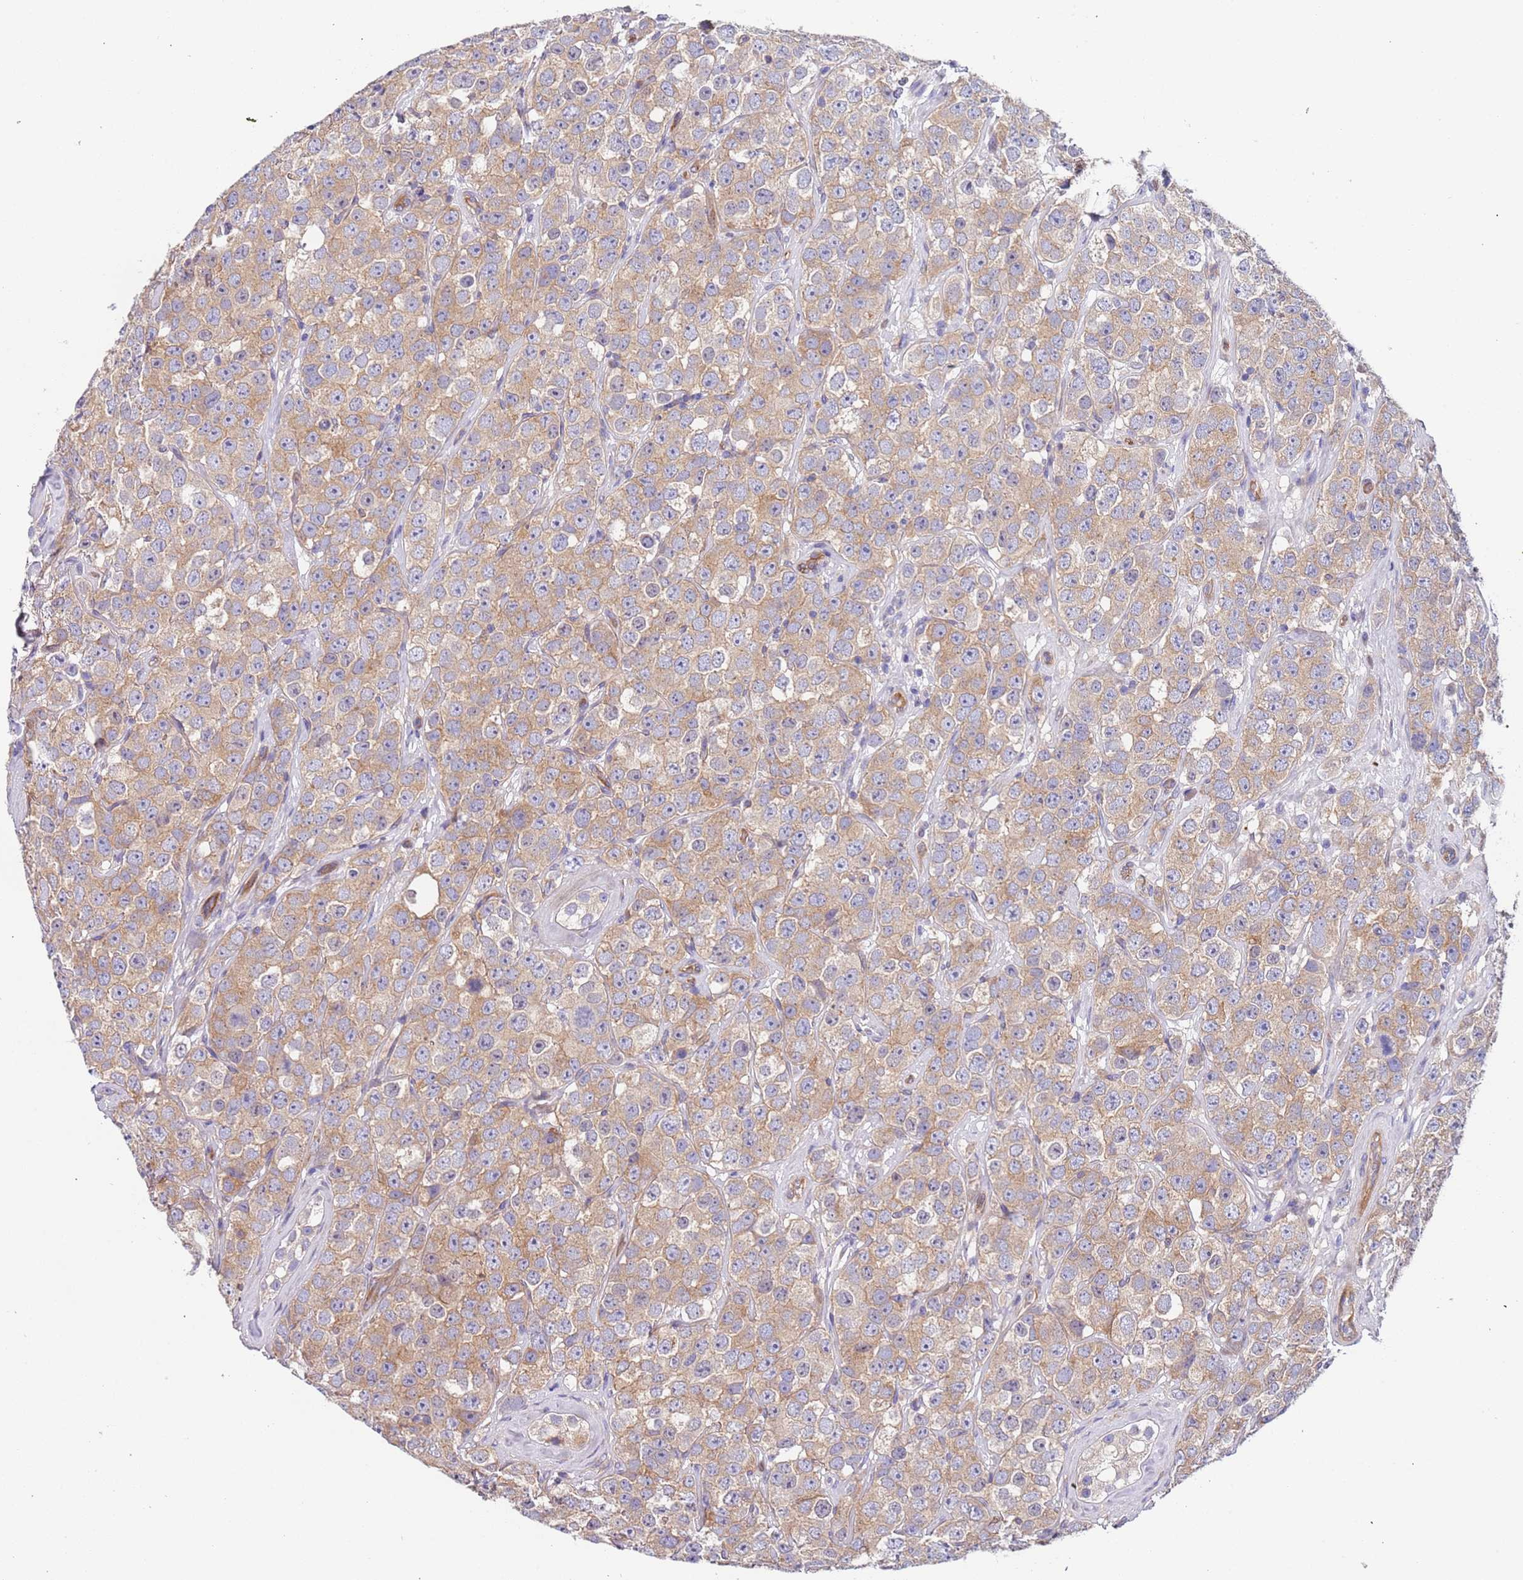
{"staining": {"intensity": "weak", "quantity": ">75%", "location": "cytoplasmic/membranous"}, "tissue": "testis cancer", "cell_type": "Tumor cells", "image_type": "cancer", "snomed": [{"axis": "morphology", "description": "Seminoma, NOS"}, {"axis": "topography", "description": "Testis"}], "caption": "Testis cancer (seminoma) stained for a protein (brown) reveals weak cytoplasmic/membranous positive positivity in about >75% of tumor cells.", "gene": "LAMB4", "patient": {"sex": "male", "age": 28}}